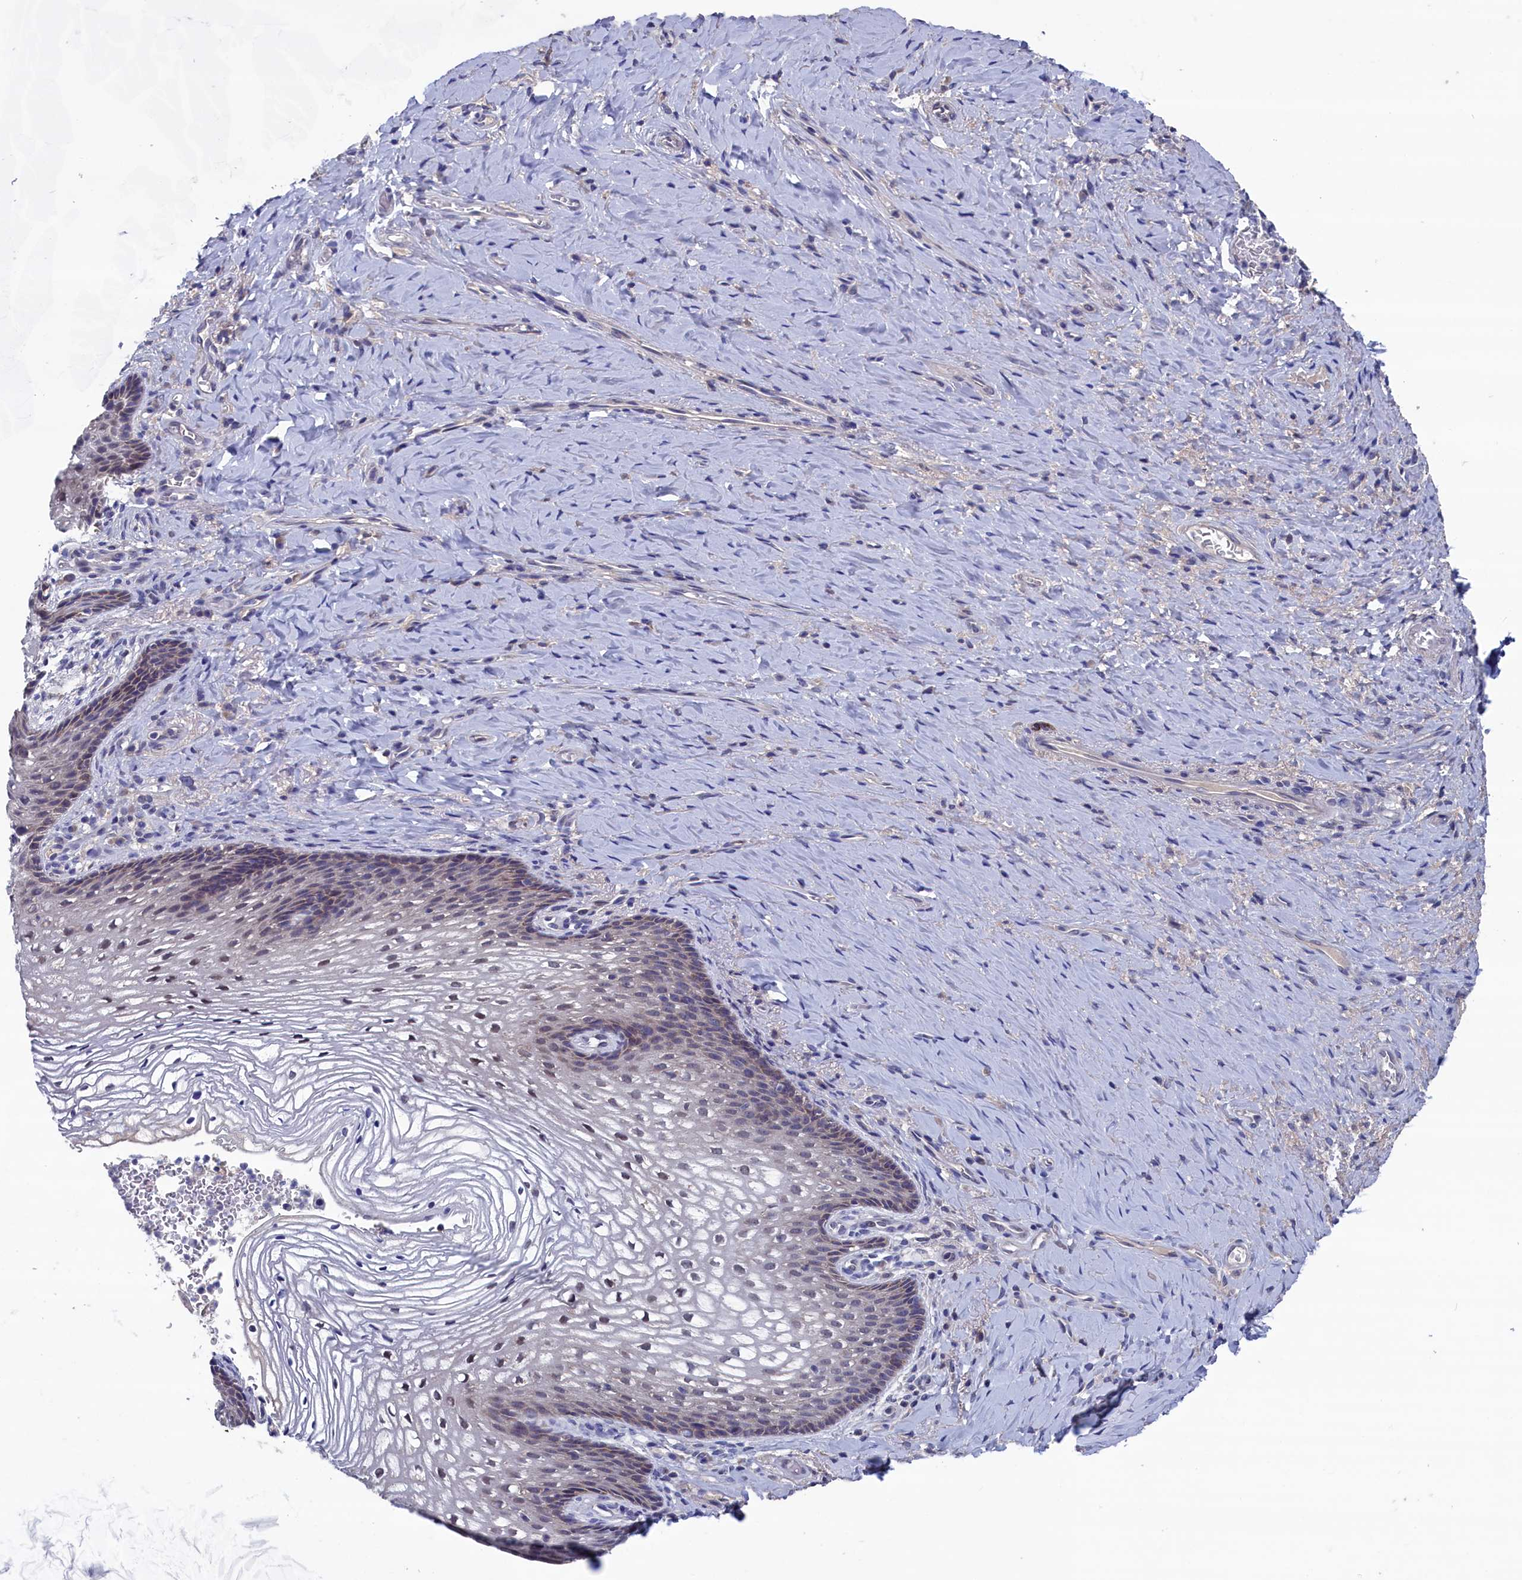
{"staining": {"intensity": "weak", "quantity": "25%-75%", "location": "cytoplasmic/membranous"}, "tissue": "vagina", "cell_type": "Squamous epithelial cells", "image_type": "normal", "snomed": [{"axis": "morphology", "description": "Normal tissue, NOS"}, {"axis": "topography", "description": "Vagina"}], "caption": "IHC staining of unremarkable vagina, which displays low levels of weak cytoplasmic/membranous staining in about 25%-75% of squamous epithelial cells indicating weak cytoplasmic/membranous protein staining. The staining was performed using DAB (brown) for protein detection and nuclei were counterstained in hematoxylin (blue).", "gene": "SPATA13", "patient": {"sex": "female", "age": 60}}